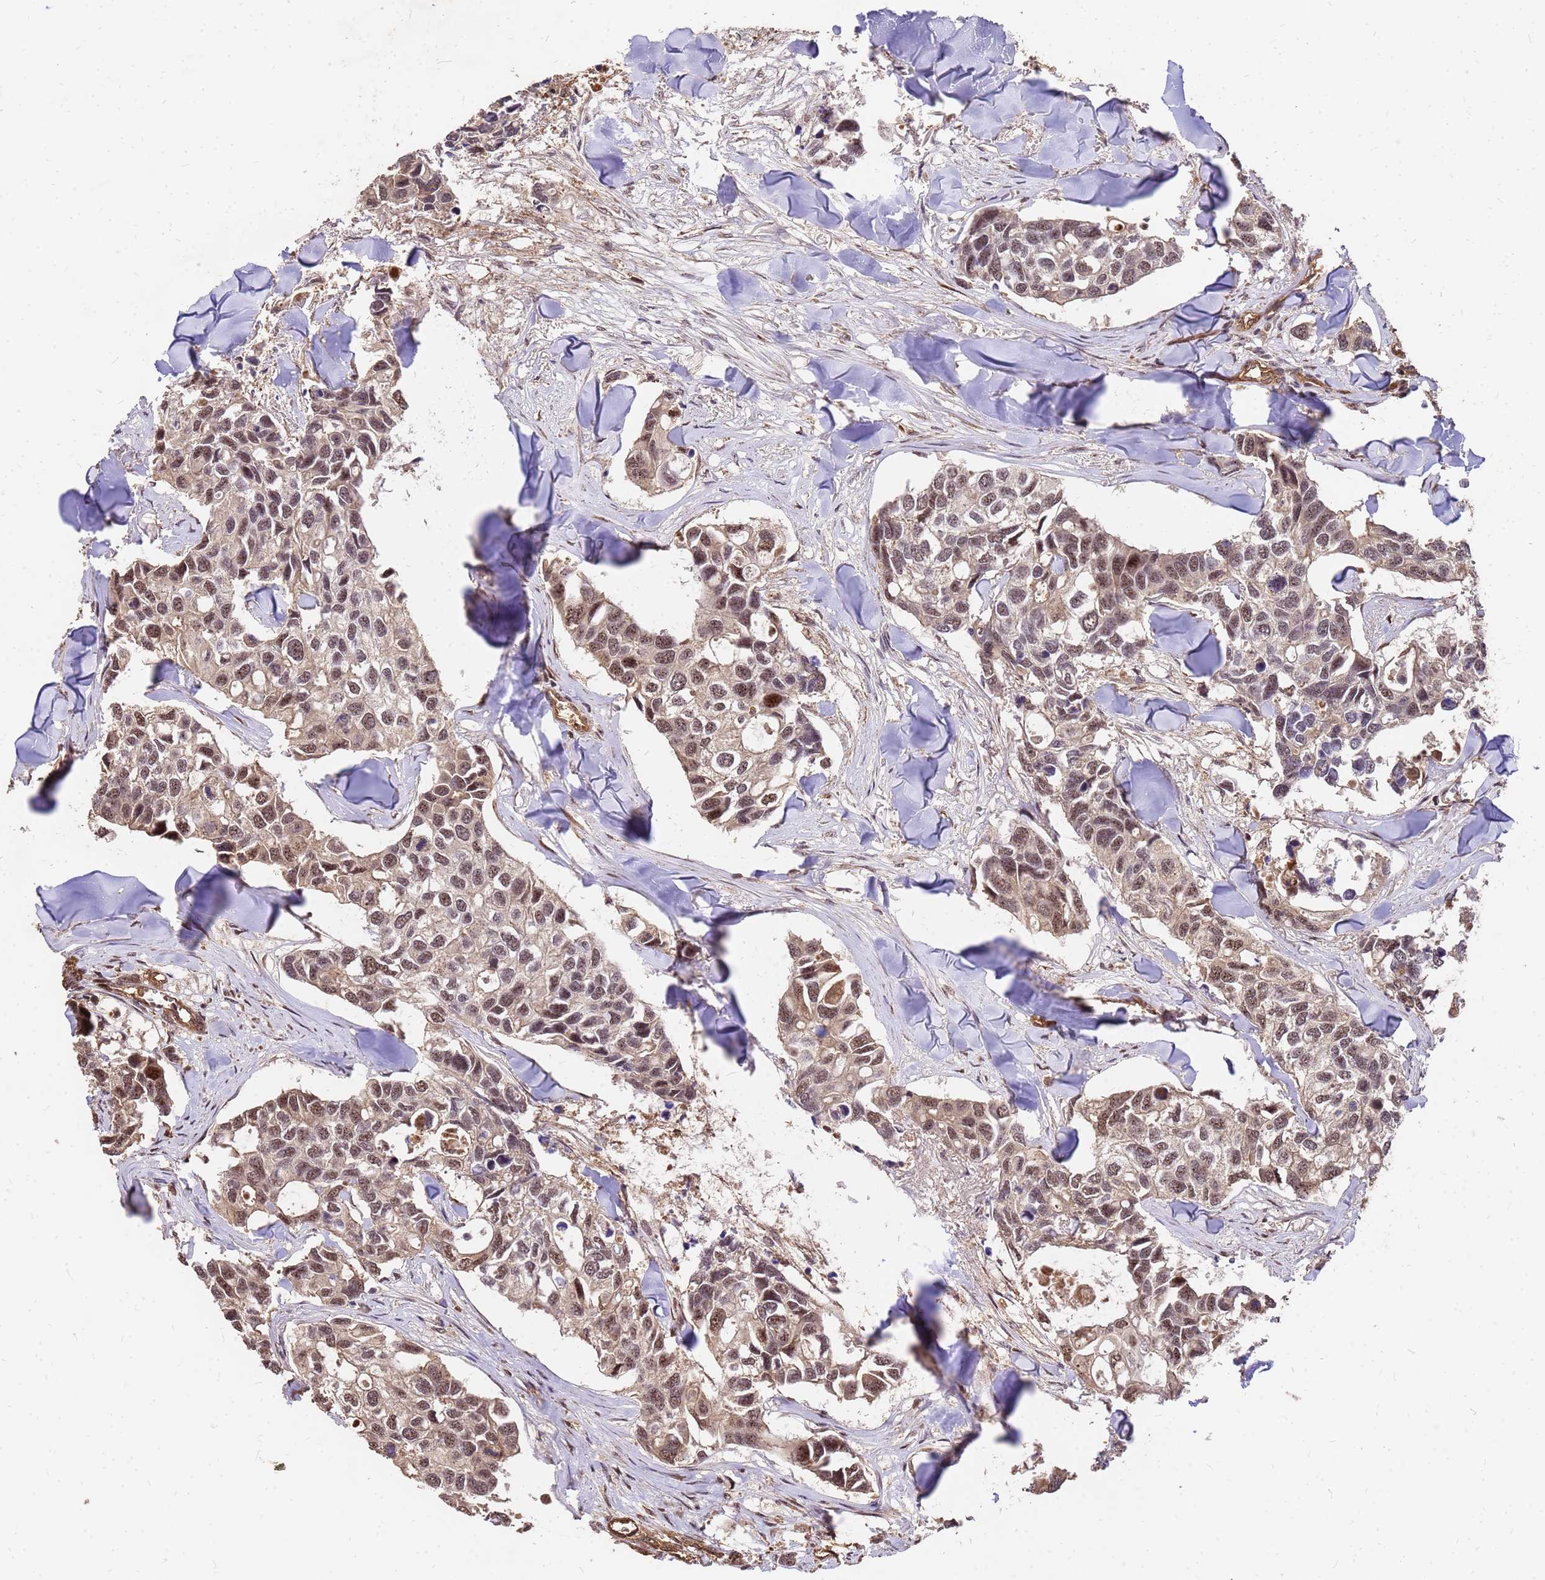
{"staining": {"intensity": "moderate", "quantity": "25%-75%", "location": "nuclear"}, "tissue": "breast cancer", "cell_type": "Tumor cells", "image_type": "cancer", "snomed": [{"axis": "morphology", "description": "Duct carcinoma"}, {"axis": "topography", "description": "Breast"}], "caption": "Immunohistochemical staining of breast cancer demonstrates medium levels of moderate nuclear protein expression in approximately 25%-75% of tumor cells. (DAB IHC, brown staining for protein, blue staining for nuclei).", "gene": "GPATCH8", "patient": {"sex": "female", "age": 83}}